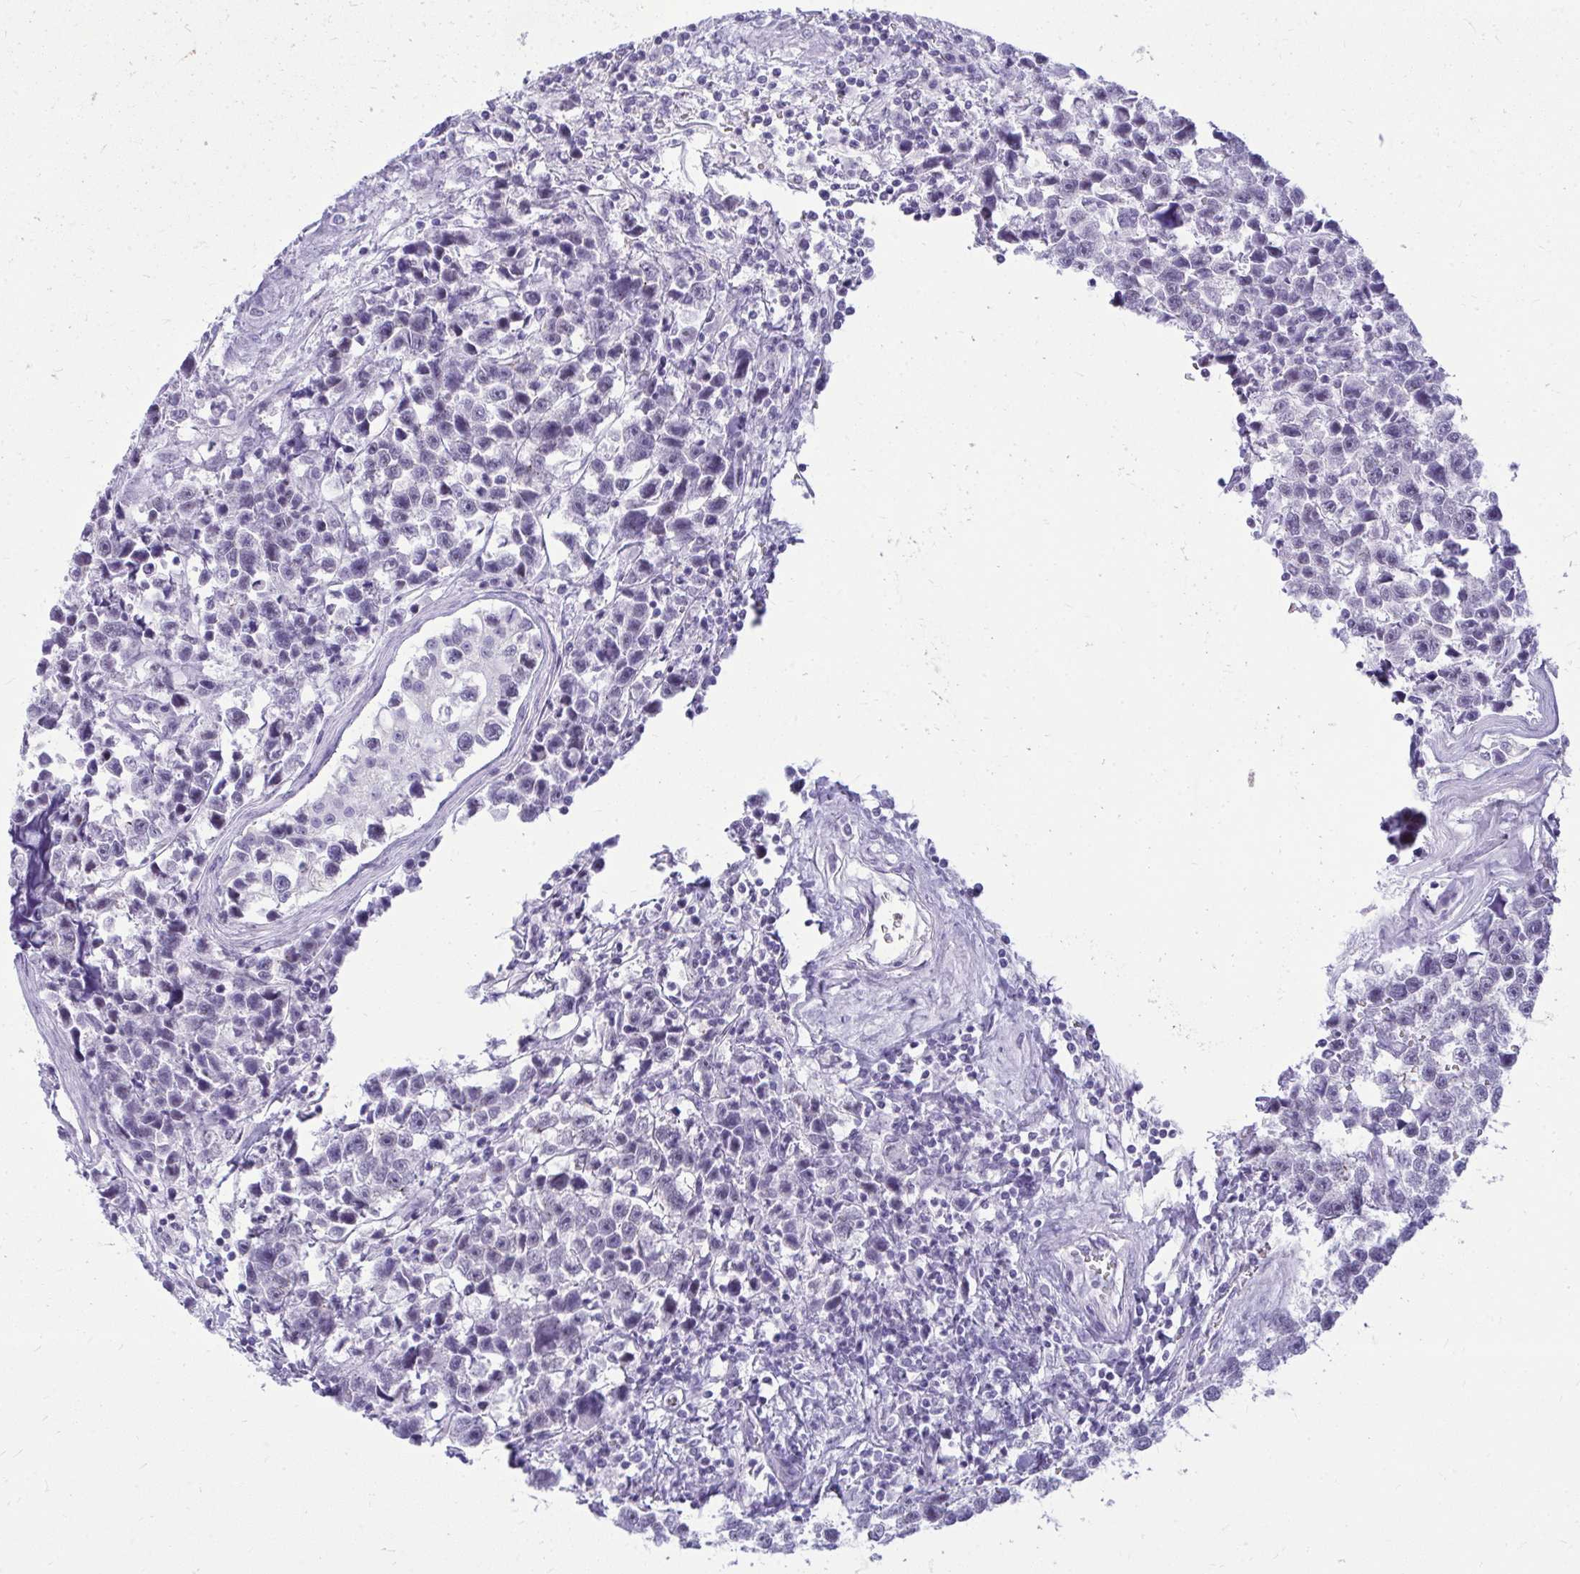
{"staining": {"intensity": "negative", "quantity": "none", "location": "none"}, "tissue": "testis cancer", "cell_type": "Tumor cells", "image_type": "cancer", "snomed": [{"axis": "morphology", "description": "Seminoma, NOS"}, {"axis": "topography", "description": "Testis"}], "caption": "This is an immunohistochemistry (IHC) micrograph of human testis cancer. There is no expression in tumor cells.", "gene": "OR5F1", "patient": {"sex": "male", "age": 26}}